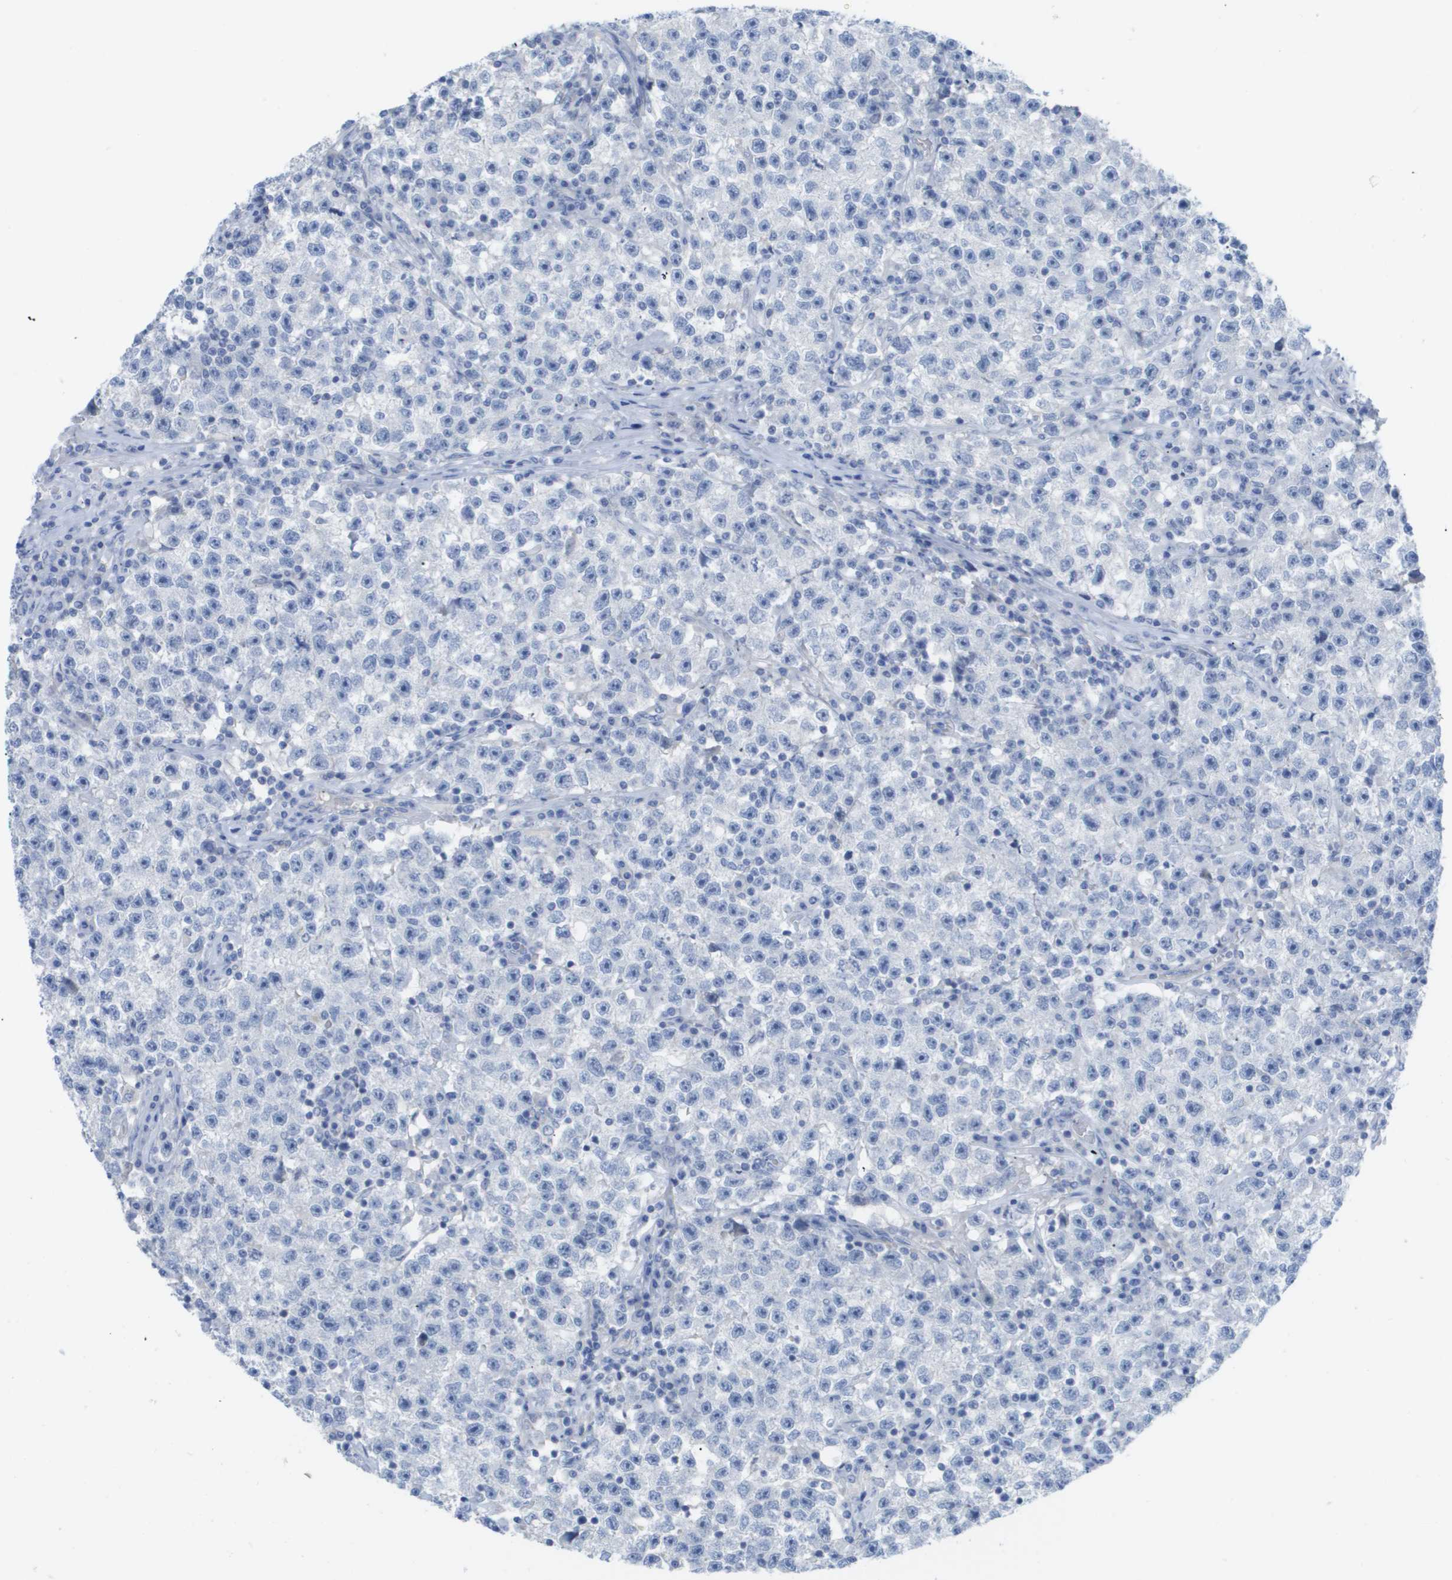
{"staining": {"intensity": "negative", "quantity": "none", "location": "none"}, "tissue": "testis cancer", "cell_type": "Tumor cells", "image_type": "cancer", "snomed": [{"axis": "morphology", "description": "Seminoma, NOS"}, {"axis": "topography", "description": "Testis"}], "caption": "IHC image of neoplastic tissue: human seminoma (testis) stained with DAB exhibits no significant protein positivity in tumor cells.", "gene": "MYL3", "patient": {"sex": "male", "age": 22}}